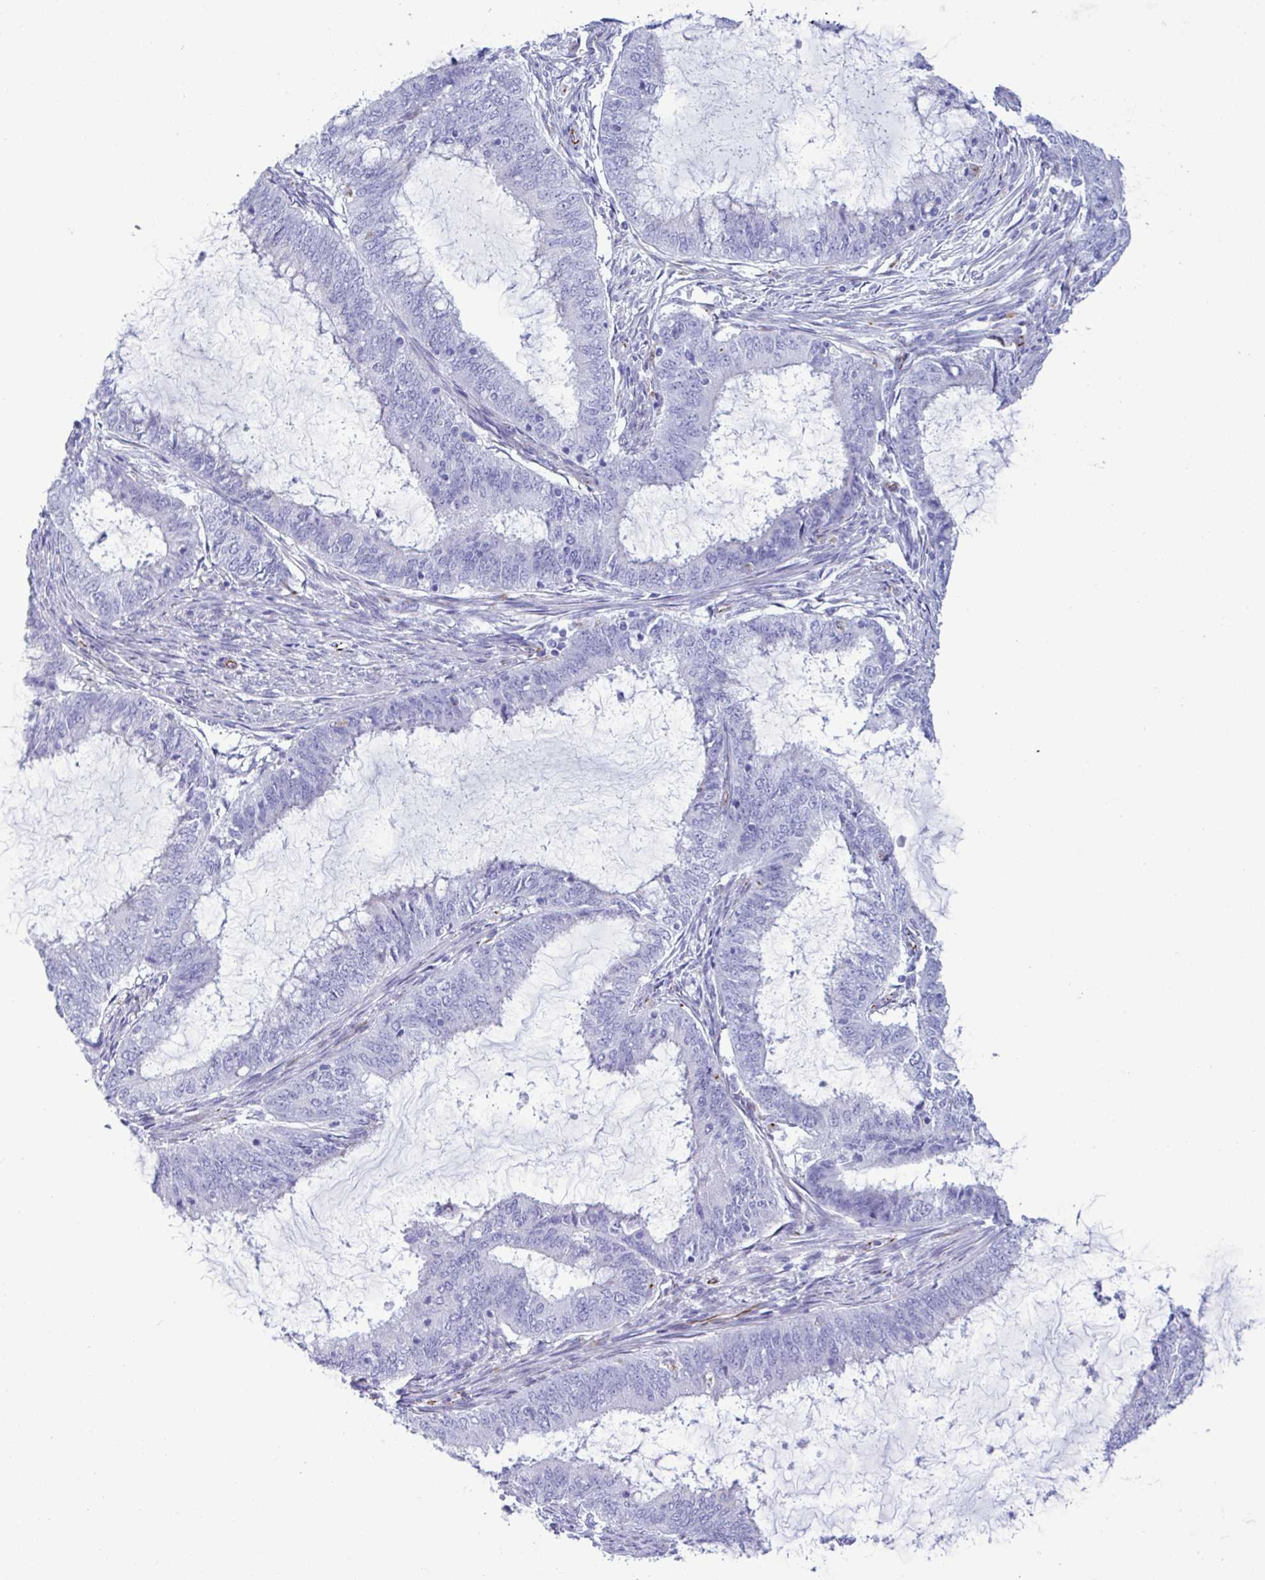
{"staining": {"intensity": "negative", "quantity": "none", "location": "none"}, "tissue": "endometrial cancer", "cell_type": "Tumor cells", "image_type": "cancer", "snomed": [{"axis": "morphology", "description": "Adenocarcinoma, NOS"}, {"axis": "topography", "description": "Endometrium"}], "caption": "An immunohistochemistry (IHC) photomicrograph of adenocarcinoma (endometrial) is shown. There is no staining in tumor cells of adenocarcinoma (endometrial).", "gene": "SMAD5", "patient": {"sex": "female", "age": 51}}